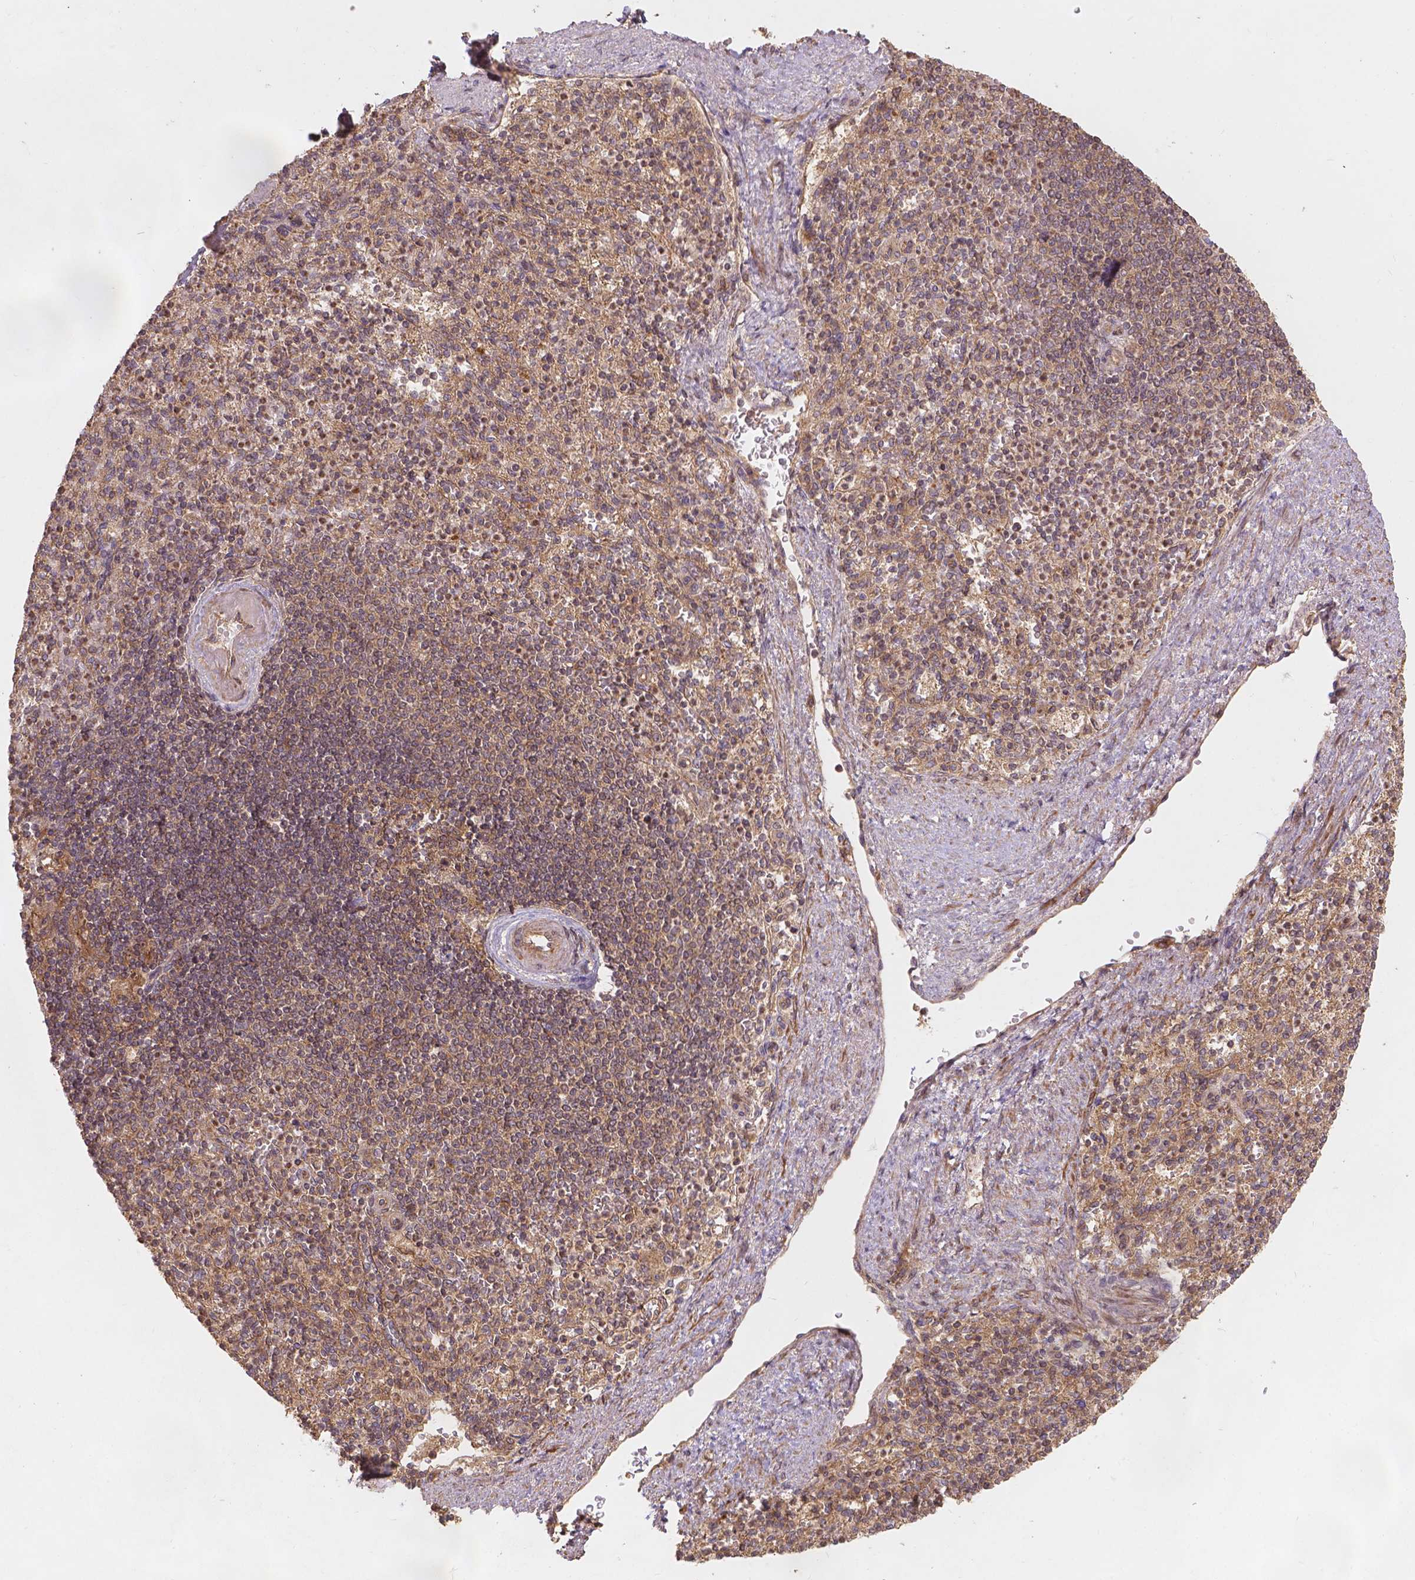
{"staining": {"intensity": "moderate", "quantity": ">75%", "location": "cytoplasmic/membranous"}, "tissue": "spleen", "cell_type": "Cells in red pulp", "image_type": "normal", "snomed": [{"axis": "morphology", "description": "Normal tissue, NOS"}, {"axis": "topography", "description": "Spleen"}], "caption": "Protein staining displays moderate cytoplasmic/membranous expression in about >75% of cells in red pulp in benign spleen. (Stains: DAB (3,3'-diaminobenzidine) in brown, nuclei in blue, Microscopy: brightfield microscopy at high magnification).", "gene": "XPR1", "patient": {"sex": "female", "age": 74}}